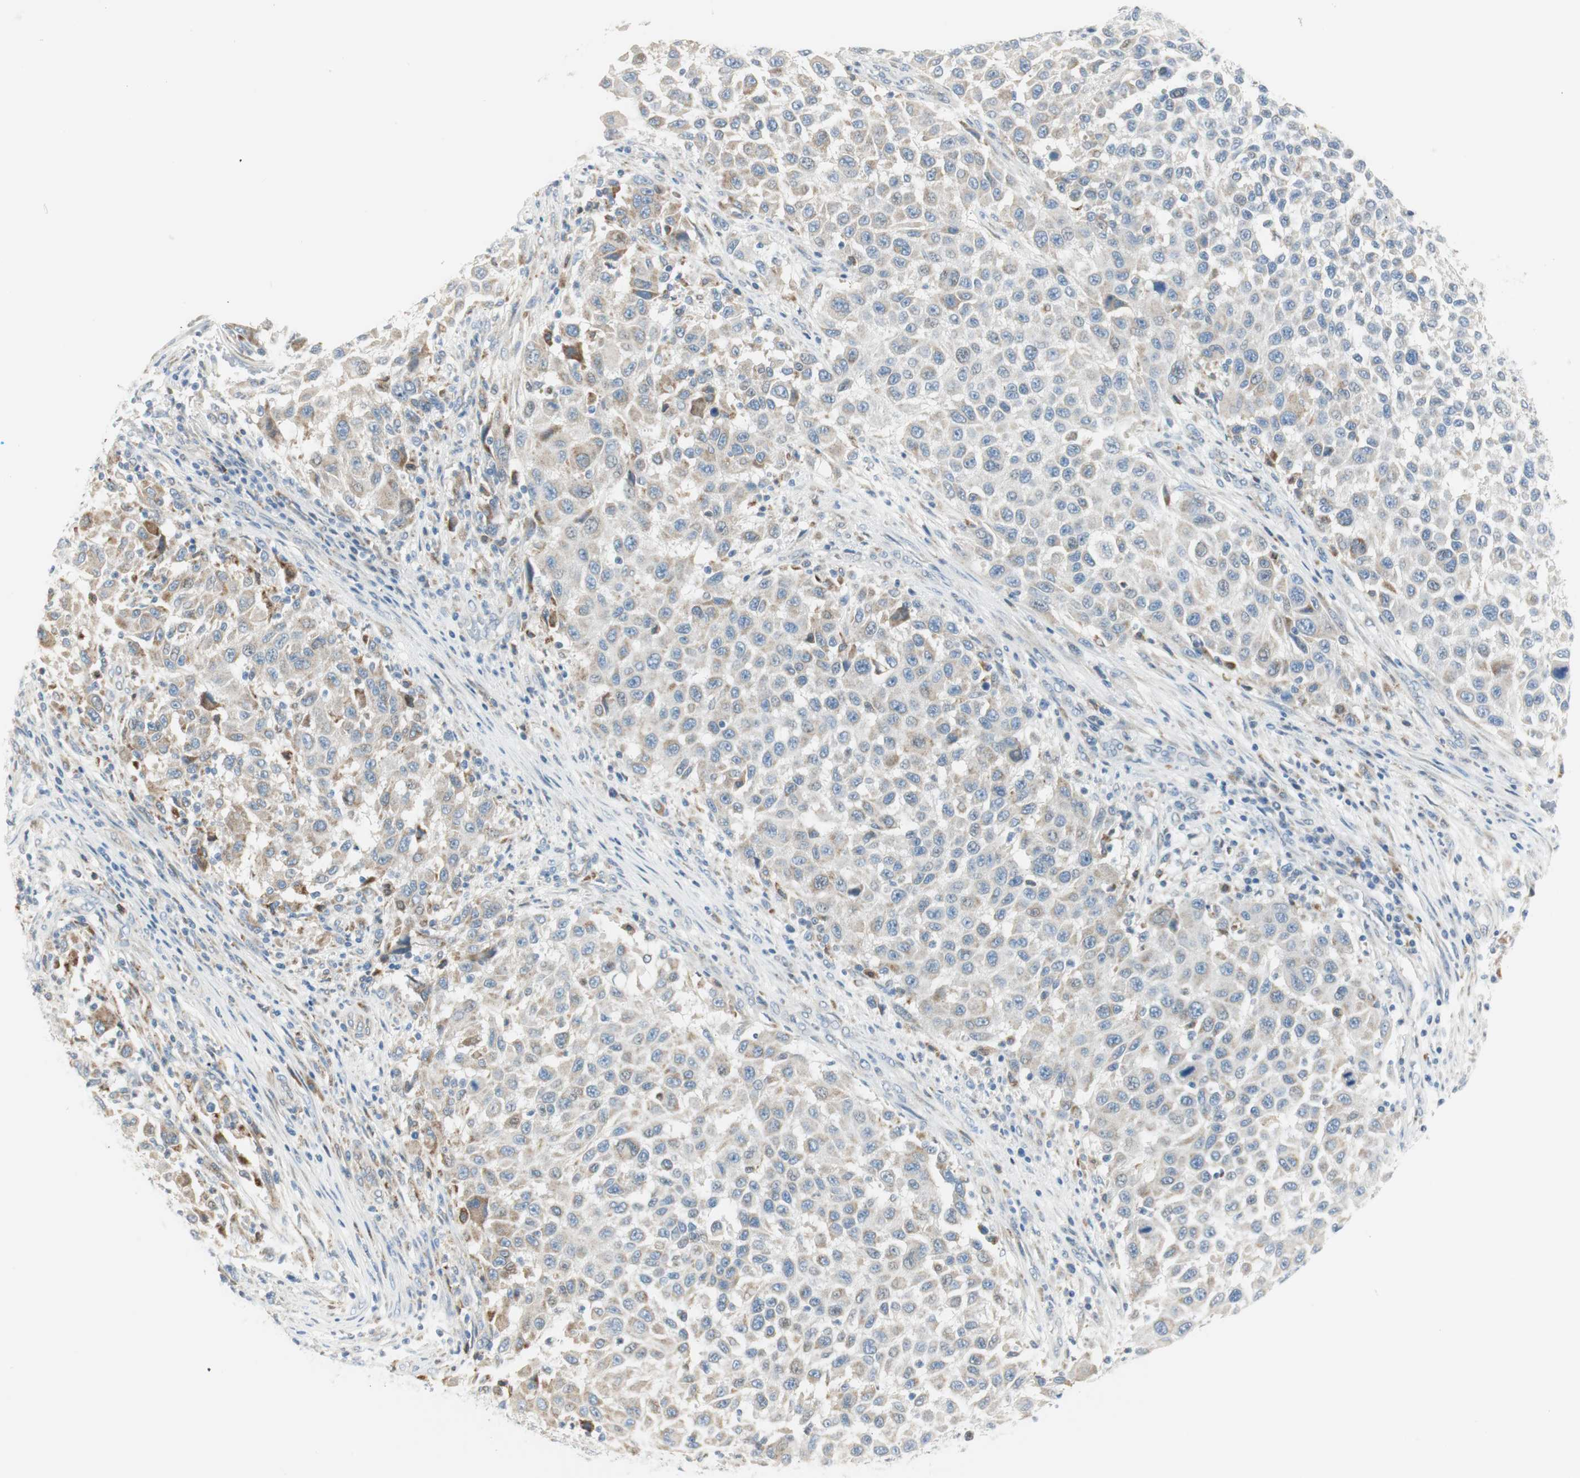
{"staining": {"intensity": "negative", "quantity": "none", "location": "none"}, "tissue": "melanoma", "cell_type": "Tumor cells", "image_type": "cancer", "snomed": [{"axis": "morphology", "description": "Malignant melanoma, Metastatic site"}, {"axis": "topography", "description": "Lymph node"}], "caption": "A histopathology image of malignant melanoma (metastatic site) stained for a protein displays no brown staining in tumor cells.", "gene": "TNFSF11", "patient": {"sex": "male", "age": 61}}